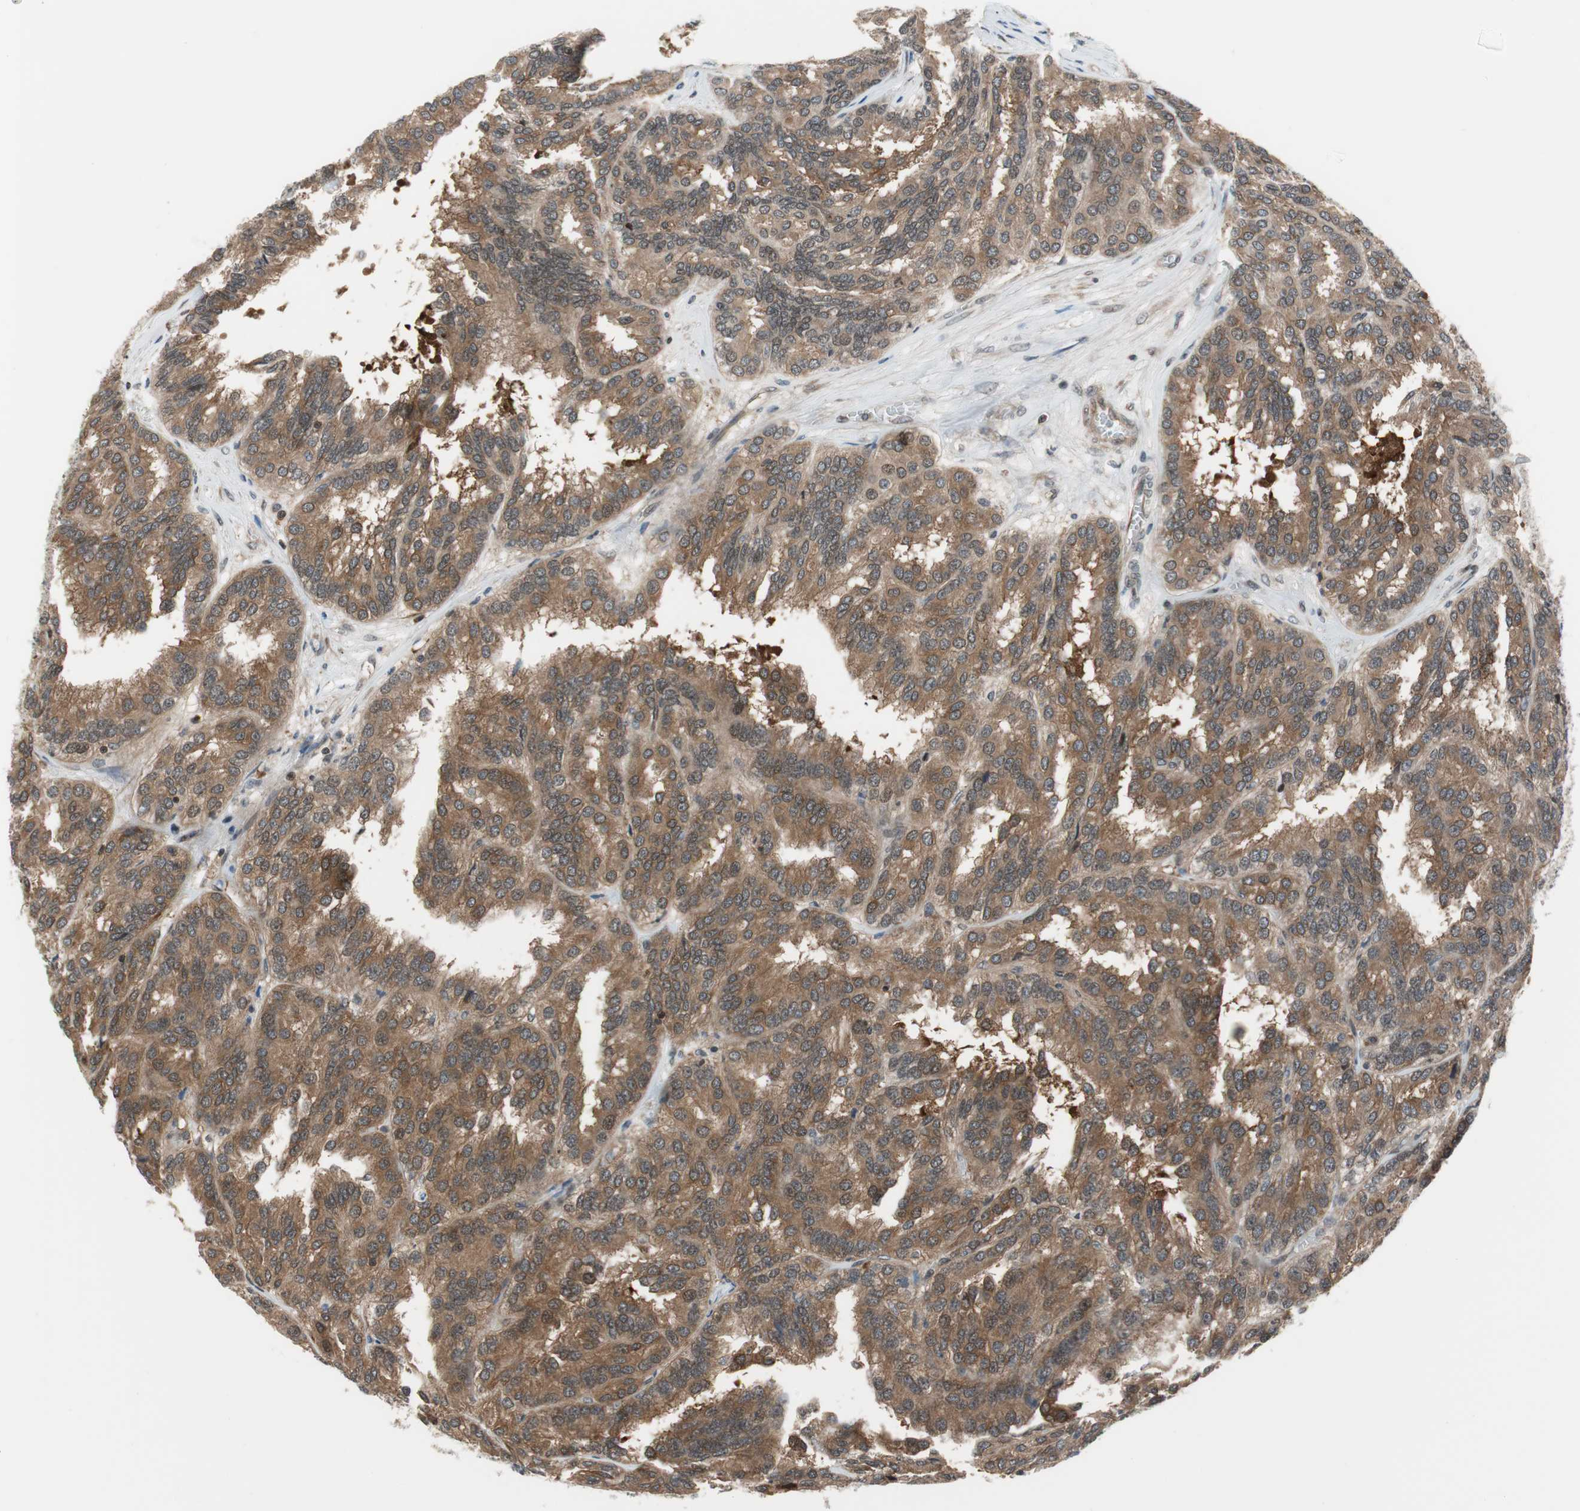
{"staining": {"intensity": "strong", "quantity": ">75%", "location": "cytoplasmic/membranous"}, "tissue": "renal cancer", "cell_type": "Tumor cells", "image_type": "cancer", "snomed": [{"axis": "morphology", "description": "Adenocarcinoma, NOS"}, {"axis": "topography", "description": "Kidney"}], "caption": "There is high levels of strong cytoplasmic/membranous expression in tumor cells of renal cancer (adenocarcinoma), as demonstrated by immunohistochemical staining (brown color).", "gene": "ZNF512B", "patient": {"sex": "male", "age": 46}}